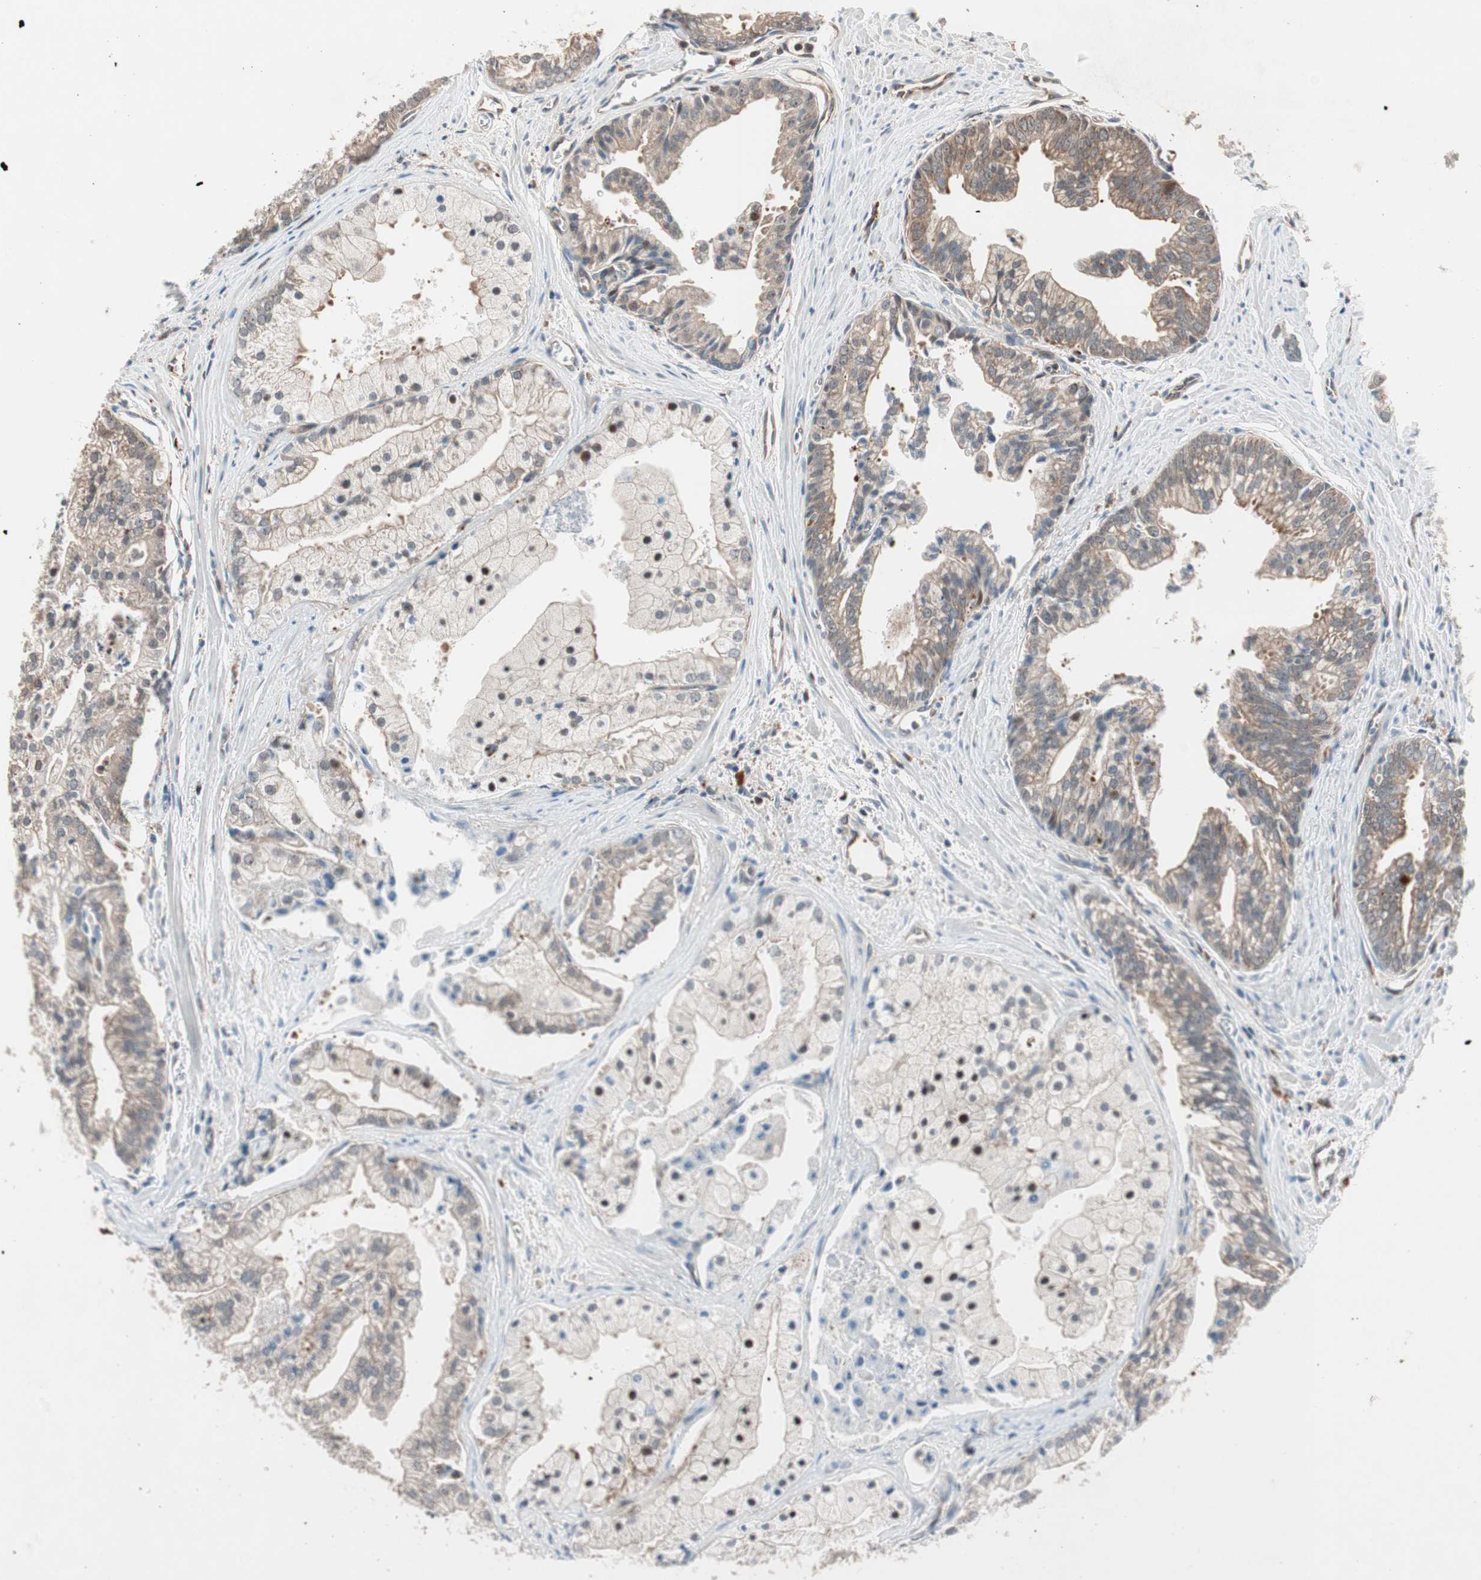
{"staining": {"intensity": "weak", "quantity": "<25%", "location": "cytoplasmic/membranous"}, "tissue": "prostate cancer", "cell_type": "Tumor cells", "image_type": "cancer", "snomed": [{"axis": "morphology", "description": "Adenocarcinoma, High grade"}, {"axis": "topography", "description": "Prostate"}], "caption": "High magnification brightfield microscopy of prostate cancer stained with DAB (brown) and counterstained with hematoxylin (blue): tumor cells show no significant expression.", "gene": "PIK3R3", "patient": {"sex": "male", "age": 67}}